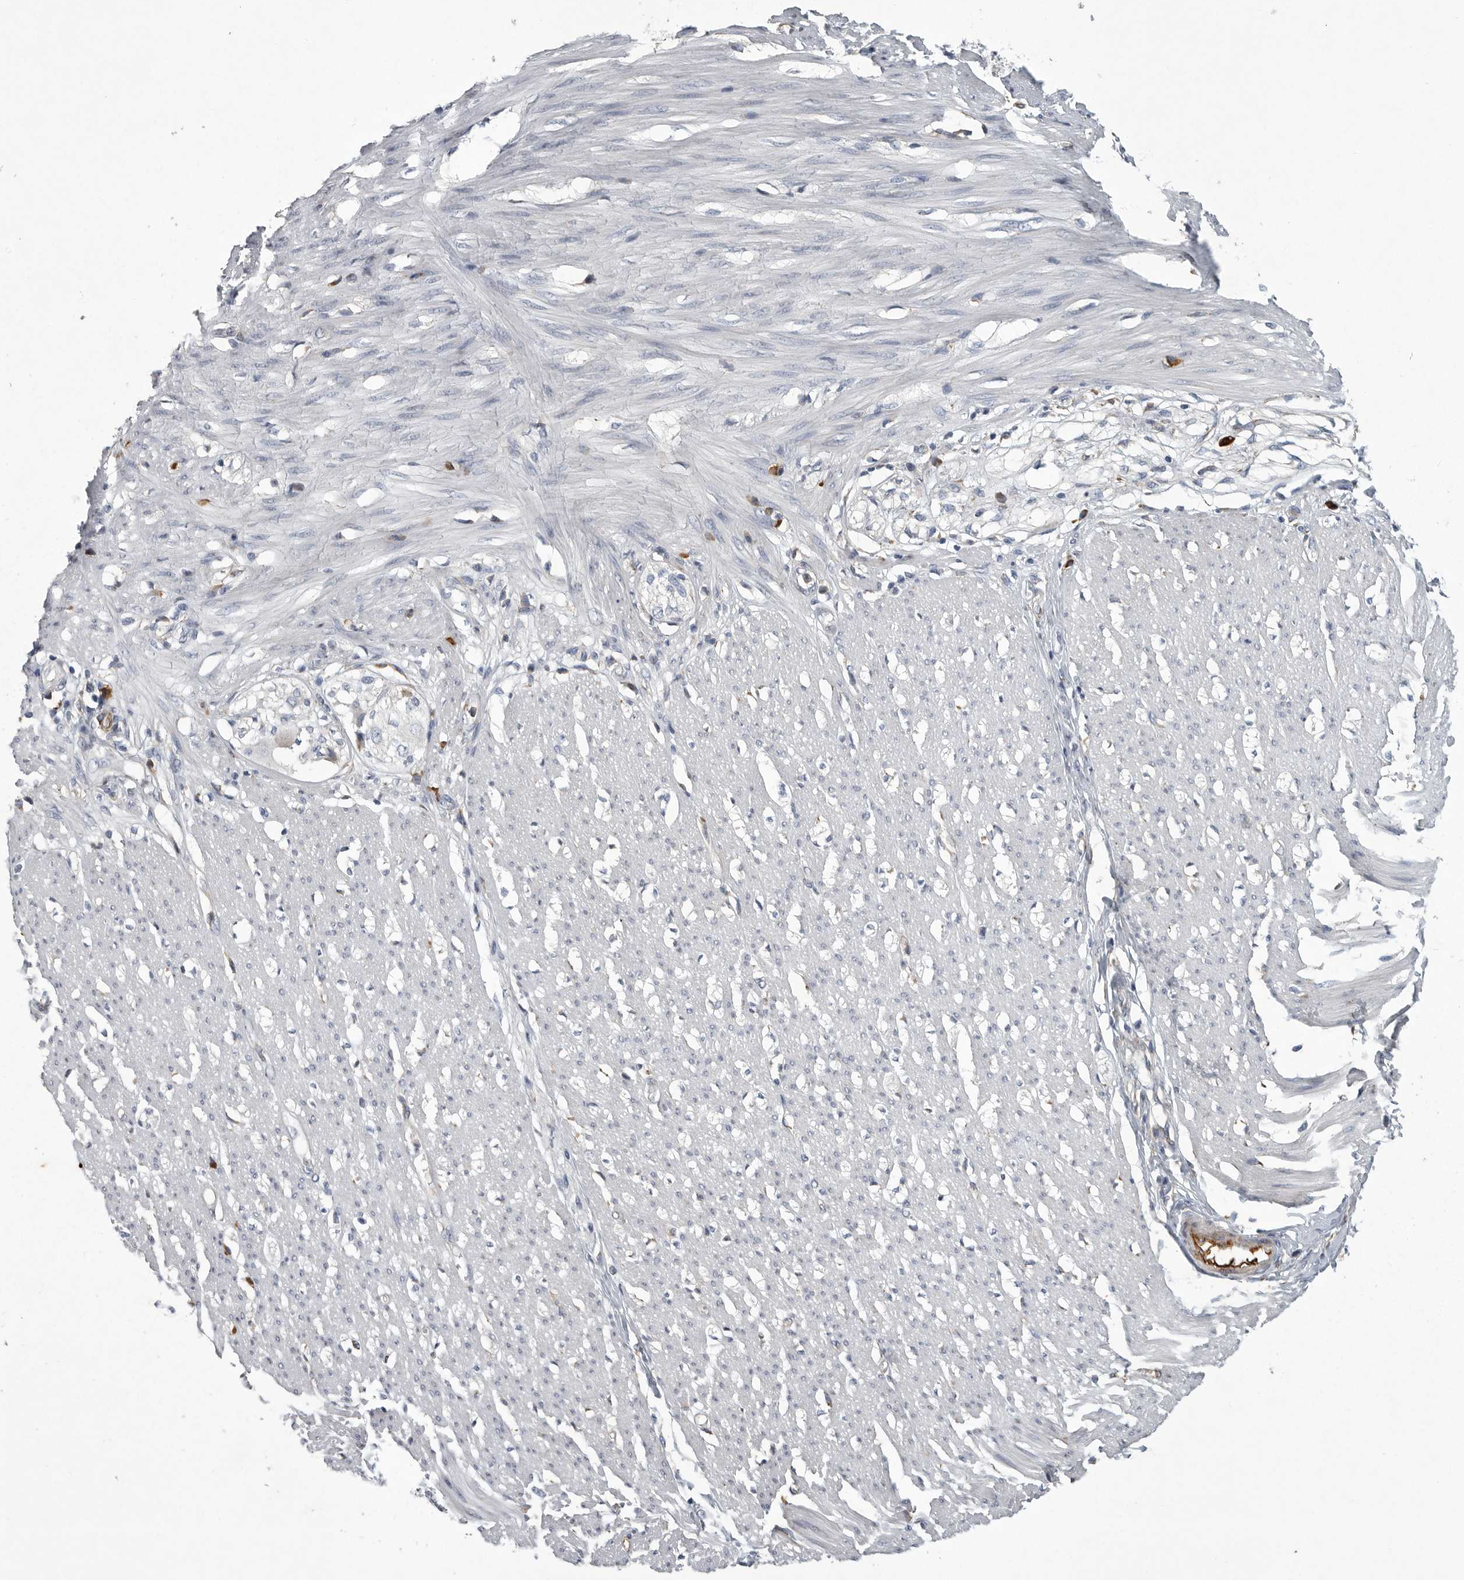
{"staining": {"intensity": "weak", "quantity": "<25%", "location": "cytoplasmic/membranous"}, "tissue": "smooth muscle", "cell_type": "Smooth muscle cells", "image_type": "normal", "snomed": [{"axis": "morphology", "description": "Normal tissue, NOS"}, {"axis": "morphology", "description": "Adenocarcinoma, NOS"}, {"axis": "topography", "description": "Colon"}, {"axis": "topography", "description": "Peripheral nerve tissue"}], "caption": "Smooth muscle cells show no significant protein positivity in normal smooth muscle. Nuclei are stained in blue.", "gene": "MINPP1", "patient": {"sex": "male", "age": 14}}